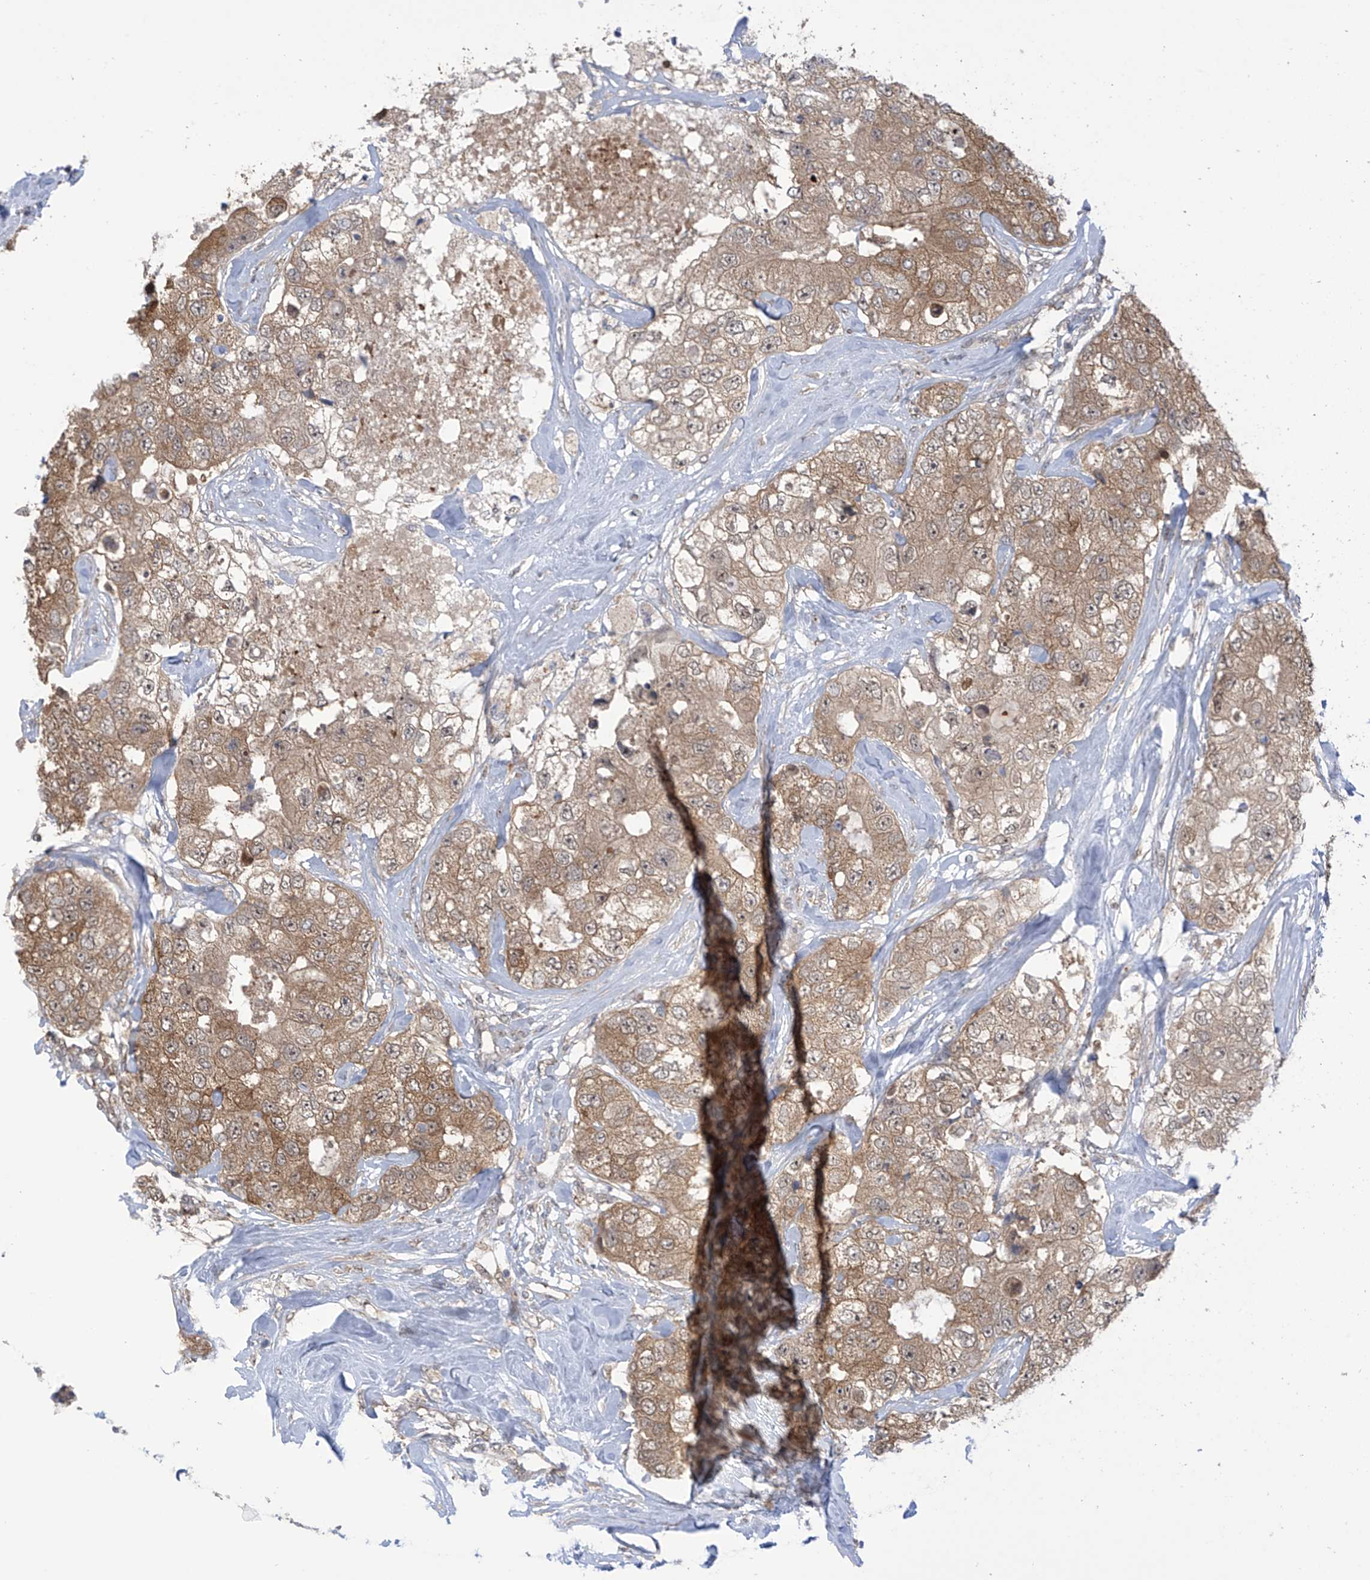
{"staining": {"intensity": "moderate", "quantity": ">75%", "location": "cytoplasmic/membranous,nuclear"}, "tissue": "breast cancer", "cell_type": "Tumor cells", "image_type": "cancer", "snomed": [{"axis": "morphology", "description": "Duct carcinoma"}, {"axis": "topography", "description": "Breast"}], "caption": "Infiltrating ductal carcinoma (breast) stained with a protein marker demonstrates moderate staining in tumor cells.", "gene": "KIAA1522", "patient": {"sex": "female", "age": 62}}